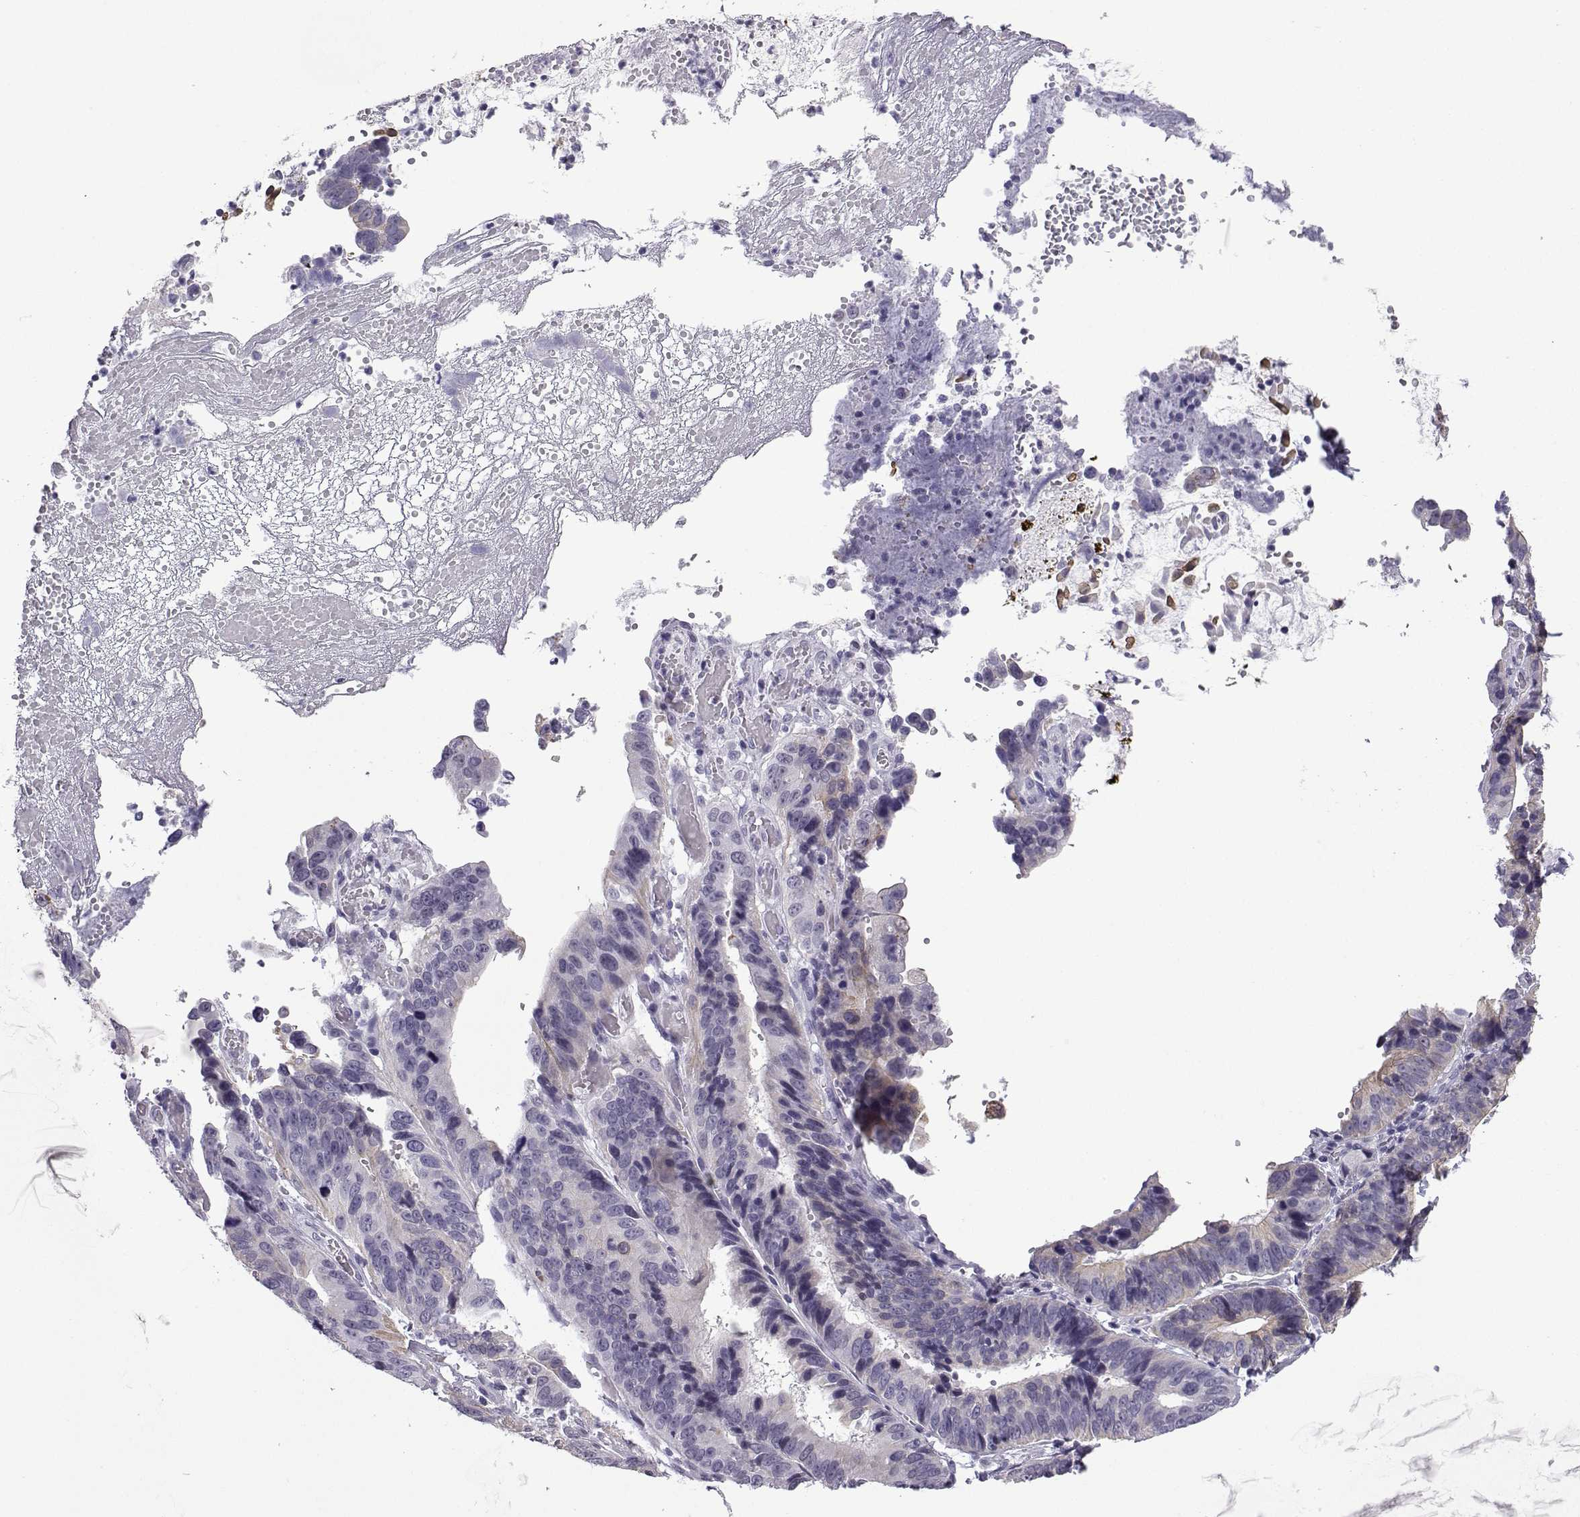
{"staining": {"intensity": "negative", "quantity": "none", "location": "none"}, "tissue": "stomach cancer", "cell_type": "Tumor cells", "image_type": "cancer", "snomed": [{"axis": "morphology", "description": "Adenocarcinoma, NOS"}, {"axis": "topography", "description": "Stomach"}], "caption": "Immunohistochemistry image of human adenocarcinoma (stomach) stained for a protein (brown), which shows no expression in tumor cells.", "gene": "MRGBP", "patient": {"sex": "male", "age": 84}}